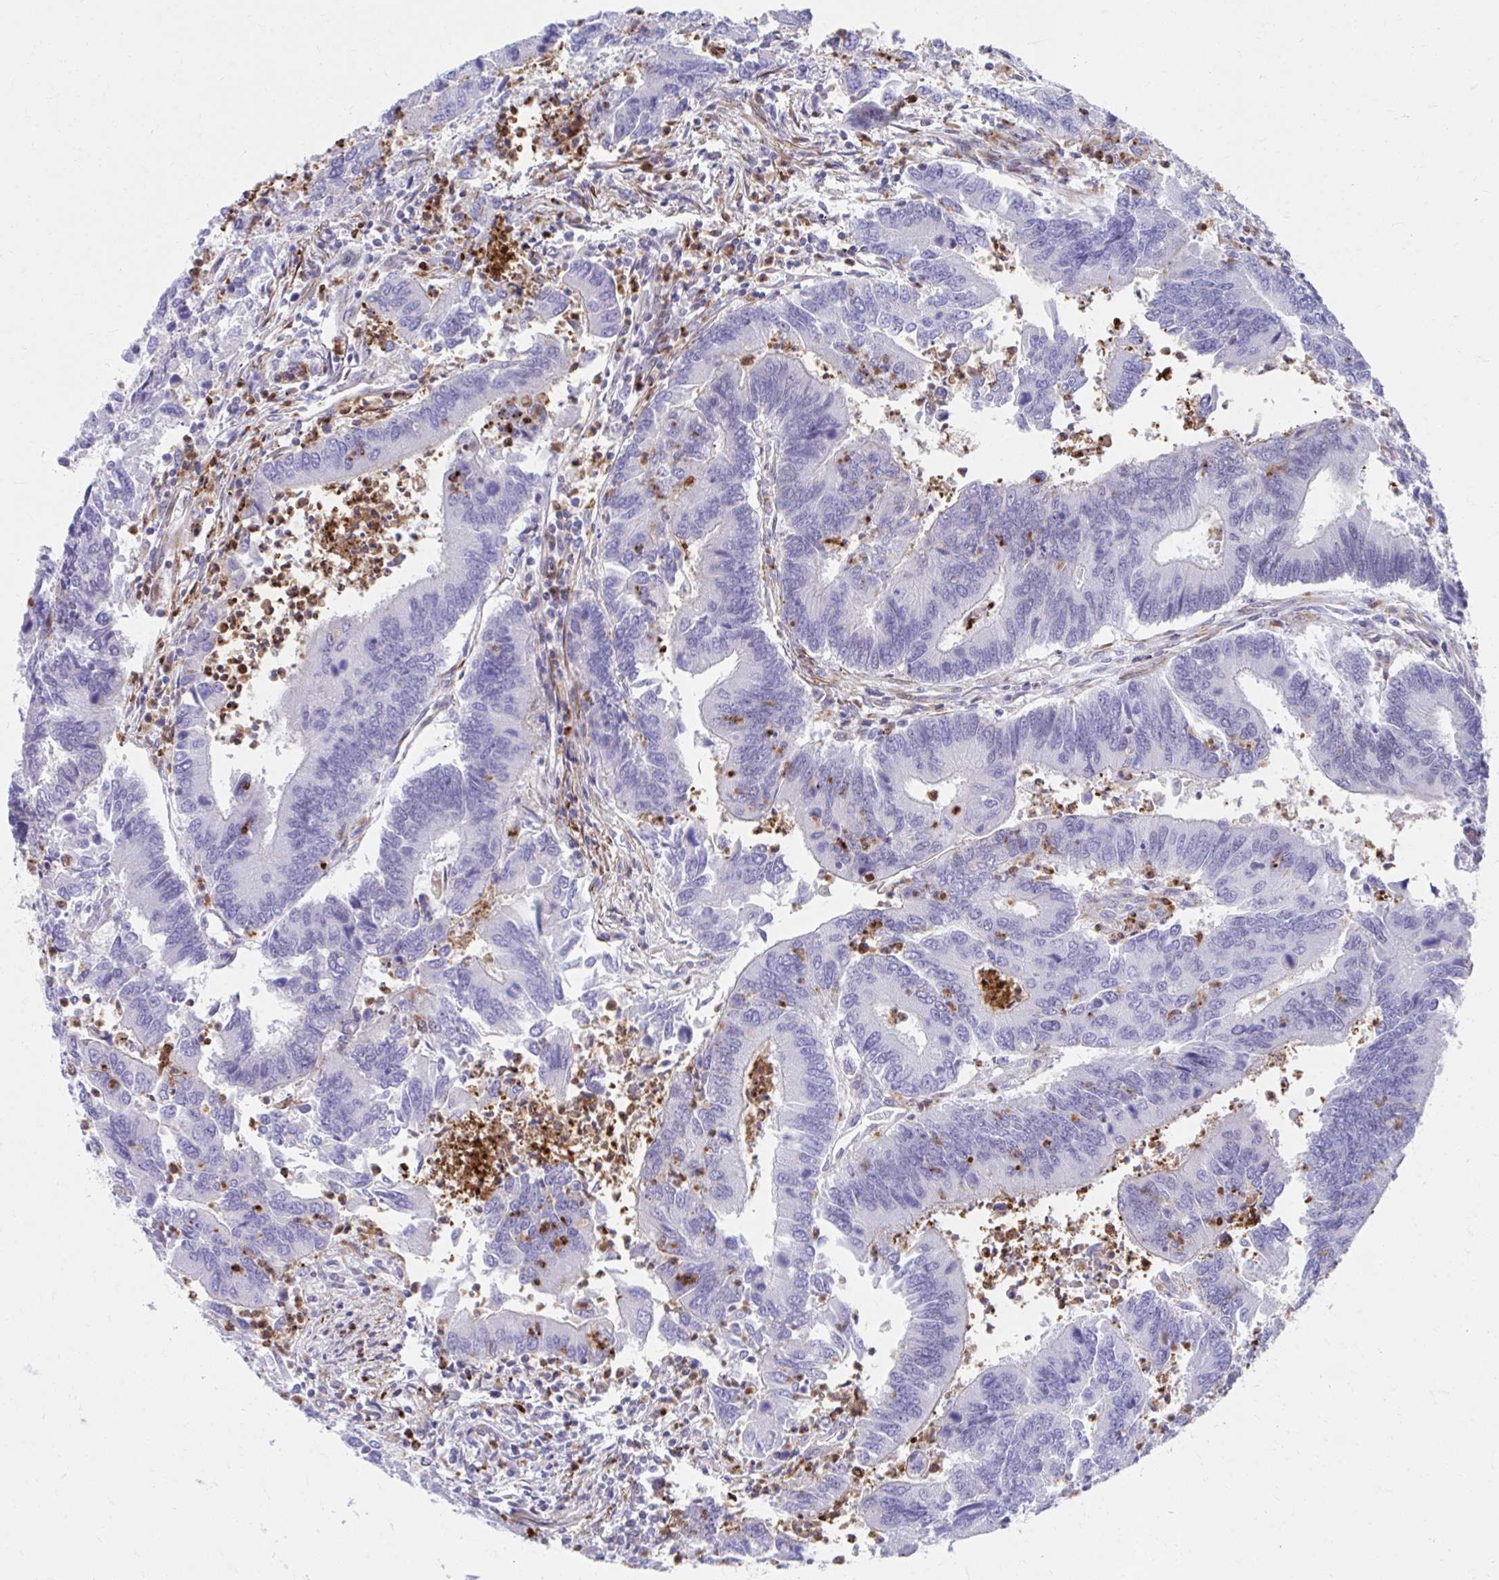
{"staining": {"intensity": "negative", "quantity": "none", "location": "none"}, "tissue": "colorectal cancer", "cell_type": "Tumor cells", "image_type": "cancer", "snomed": [{"axis": "morphology", "description": "Adenocarcinoma, NOS"}, {"axis": "topography", "description": "Colon"}], "caption": "This is an IHC image of human colorectal cancer (adenocarcinoma). There is no expression in tumor cells.", "gene": "CSTB", "patient": {"sex": "female", "age": 67}}